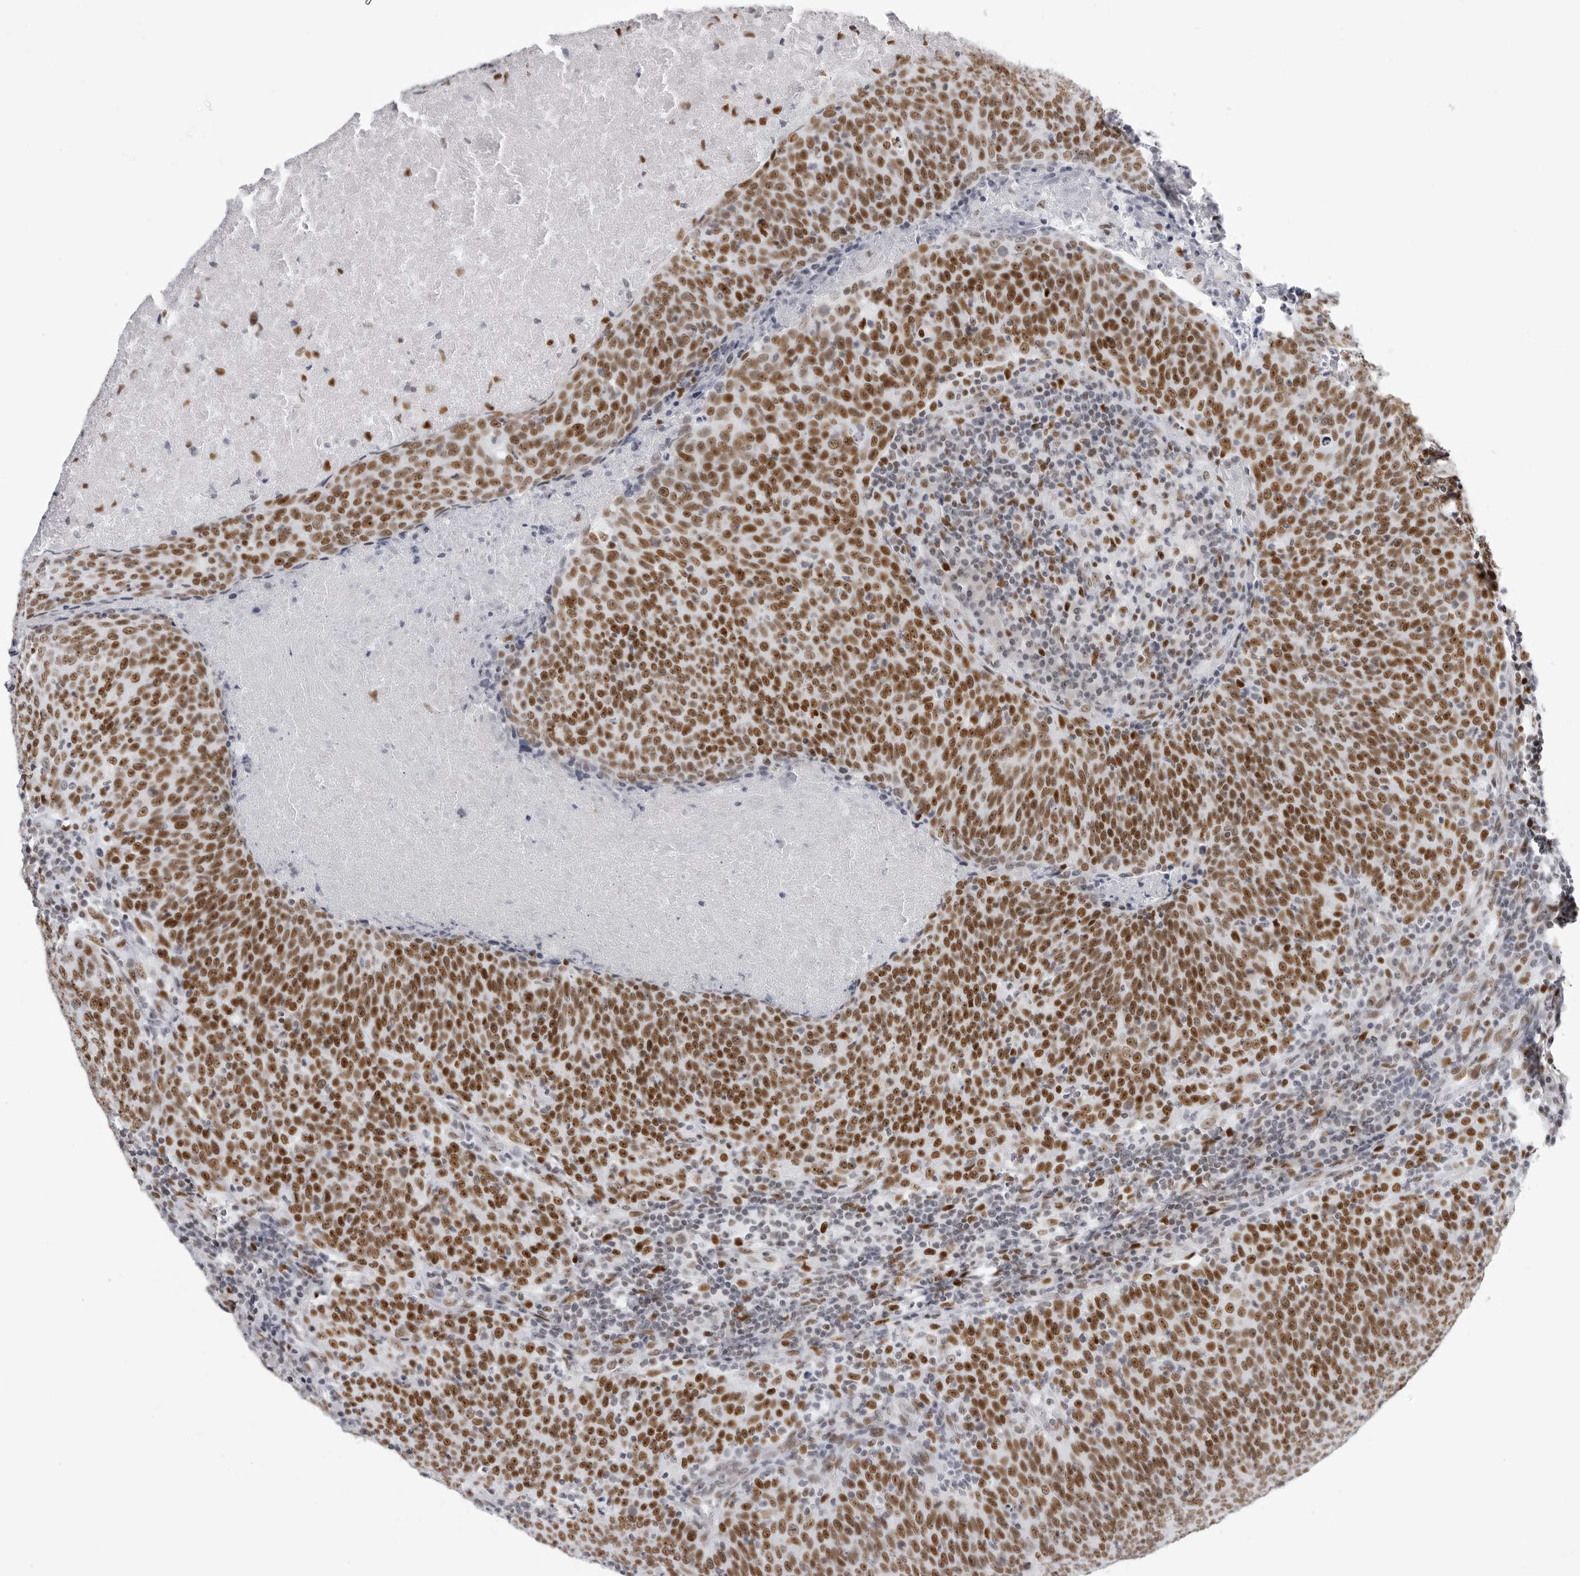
{"staining": {"intensity": "strong", "quantity": ">75%", "location": "nuclear"}, "tissue": "head and neck cancer", "cell_type": "Tumor cells", "image_type": "cancer", "snomed": [{"axis": "morphology", "description": "Squamous cell carcinoma, NOS"}, {"axis": "morphology", "description": "Squamous cell carcinoma, metastatic, NOS"}, {"axis": "topography", "description": "Lymph node"}, {"axis": "topography", "description": "Head-Neck"}], "caption": "Head and neck cancer (metastatic squamous cell carcinoma) stained with IHC displays strong nuclear expression in about >75% of tumor cells. The staining is performed using DAB (3,3'-diaminobenzidine) brown chromogen to label protein expression. The nuclei are counter-stained blue using hematoxylin.", "gene": "IRF2BP2", "patient": {"sex": "male", "age": 62}}